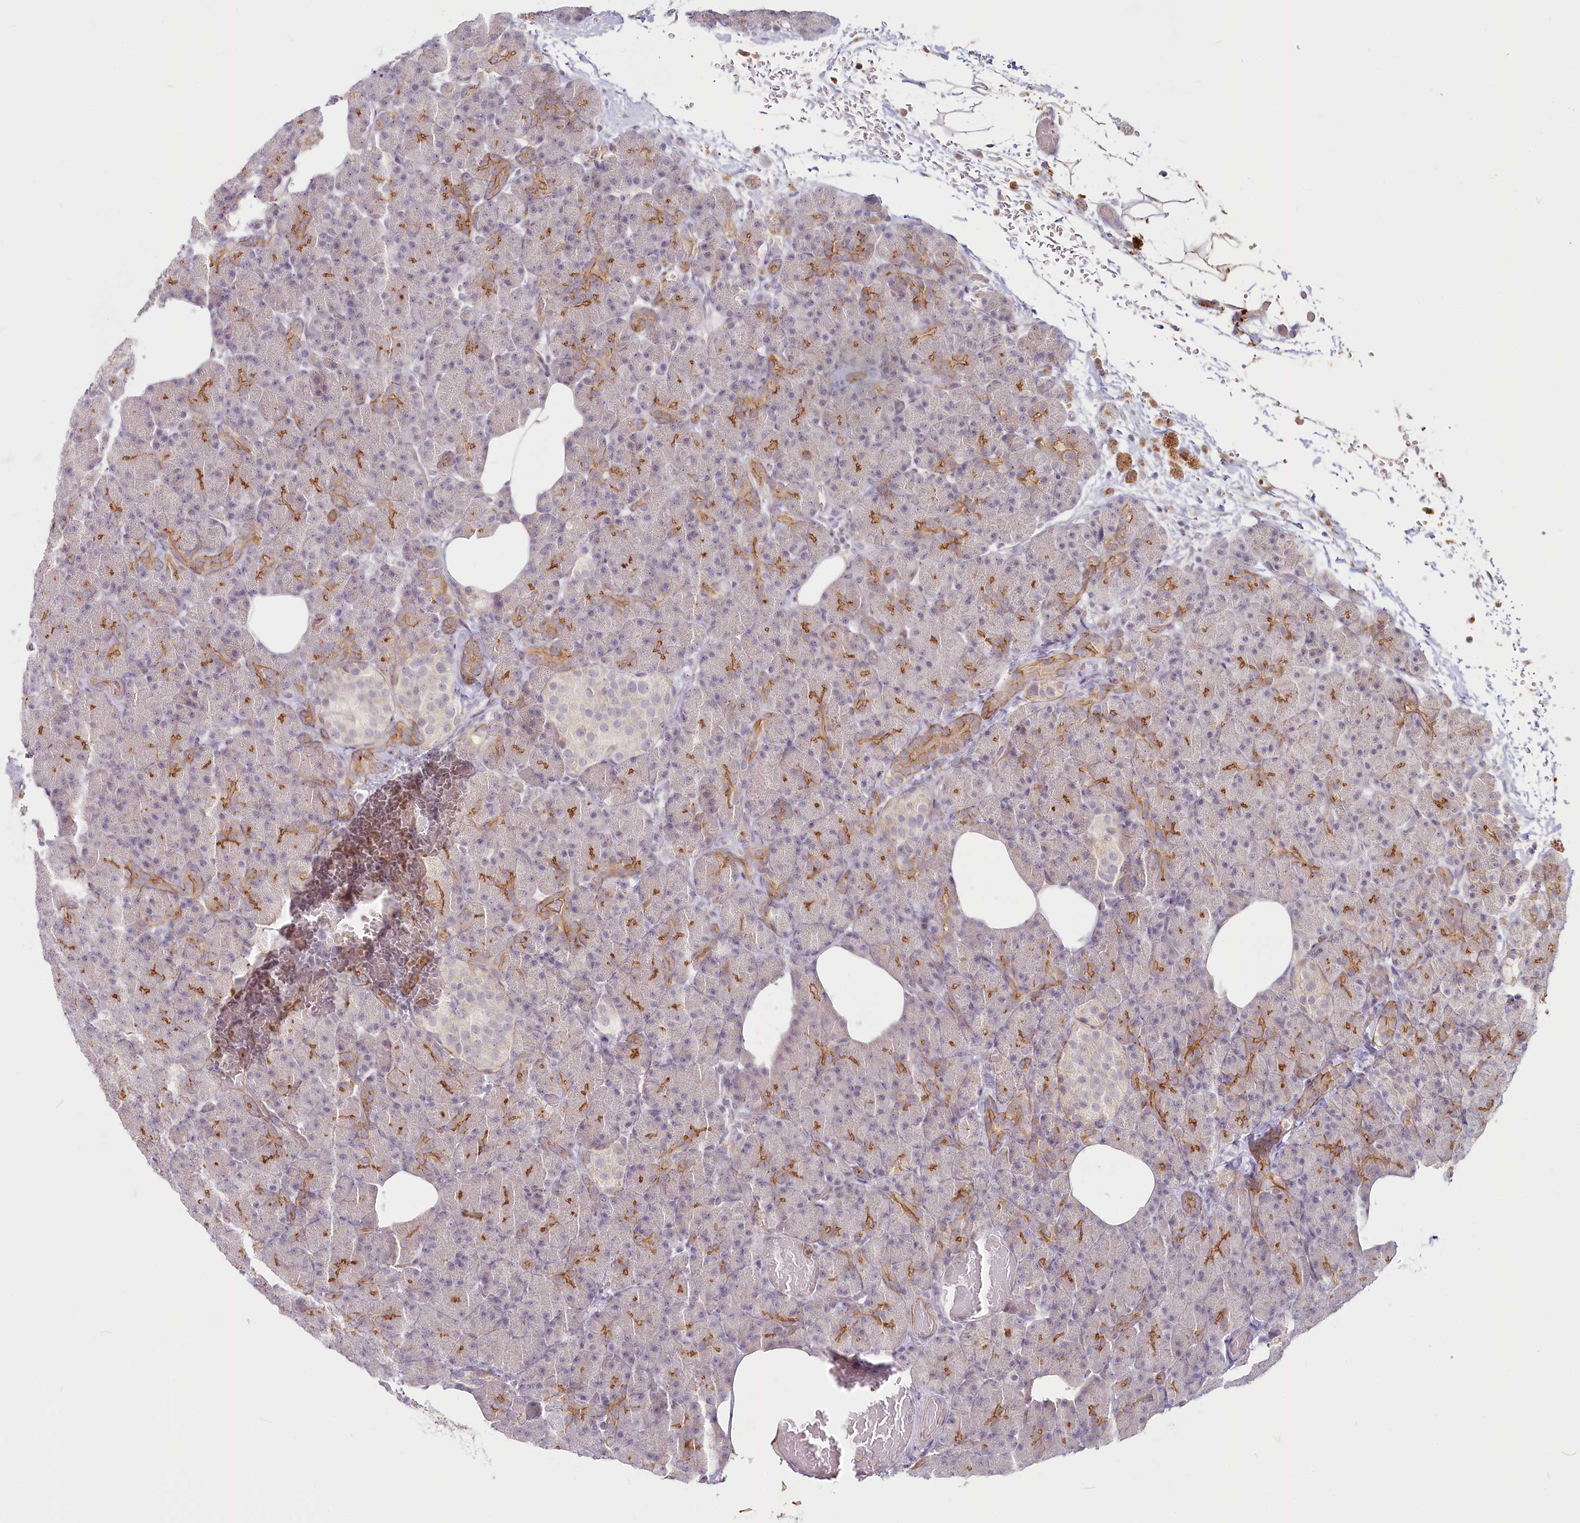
{"staining": {"intensity": "moderate", "quantity": "25%-75%", "location": "cytoplasmic/membranous"}, "tissue": "pancreas", "cell_type": "Exocrine glandular cells", "image_type": "normal", "snomed": [{"axis": "morphology", "description": "Normal tissue, NOS"}, {"axis": "topography", "description": "Pancreas"}], "caption": "Immunohistochemical staining of unremarkable pancreas reveals 25%-75% levels of moderate cytoplasmic/membranous protein expression in approximately 25%-75% of exocrine glandular cells.", "gene": "ABHD8", "patient": {"sex": "female", "age": 43}}